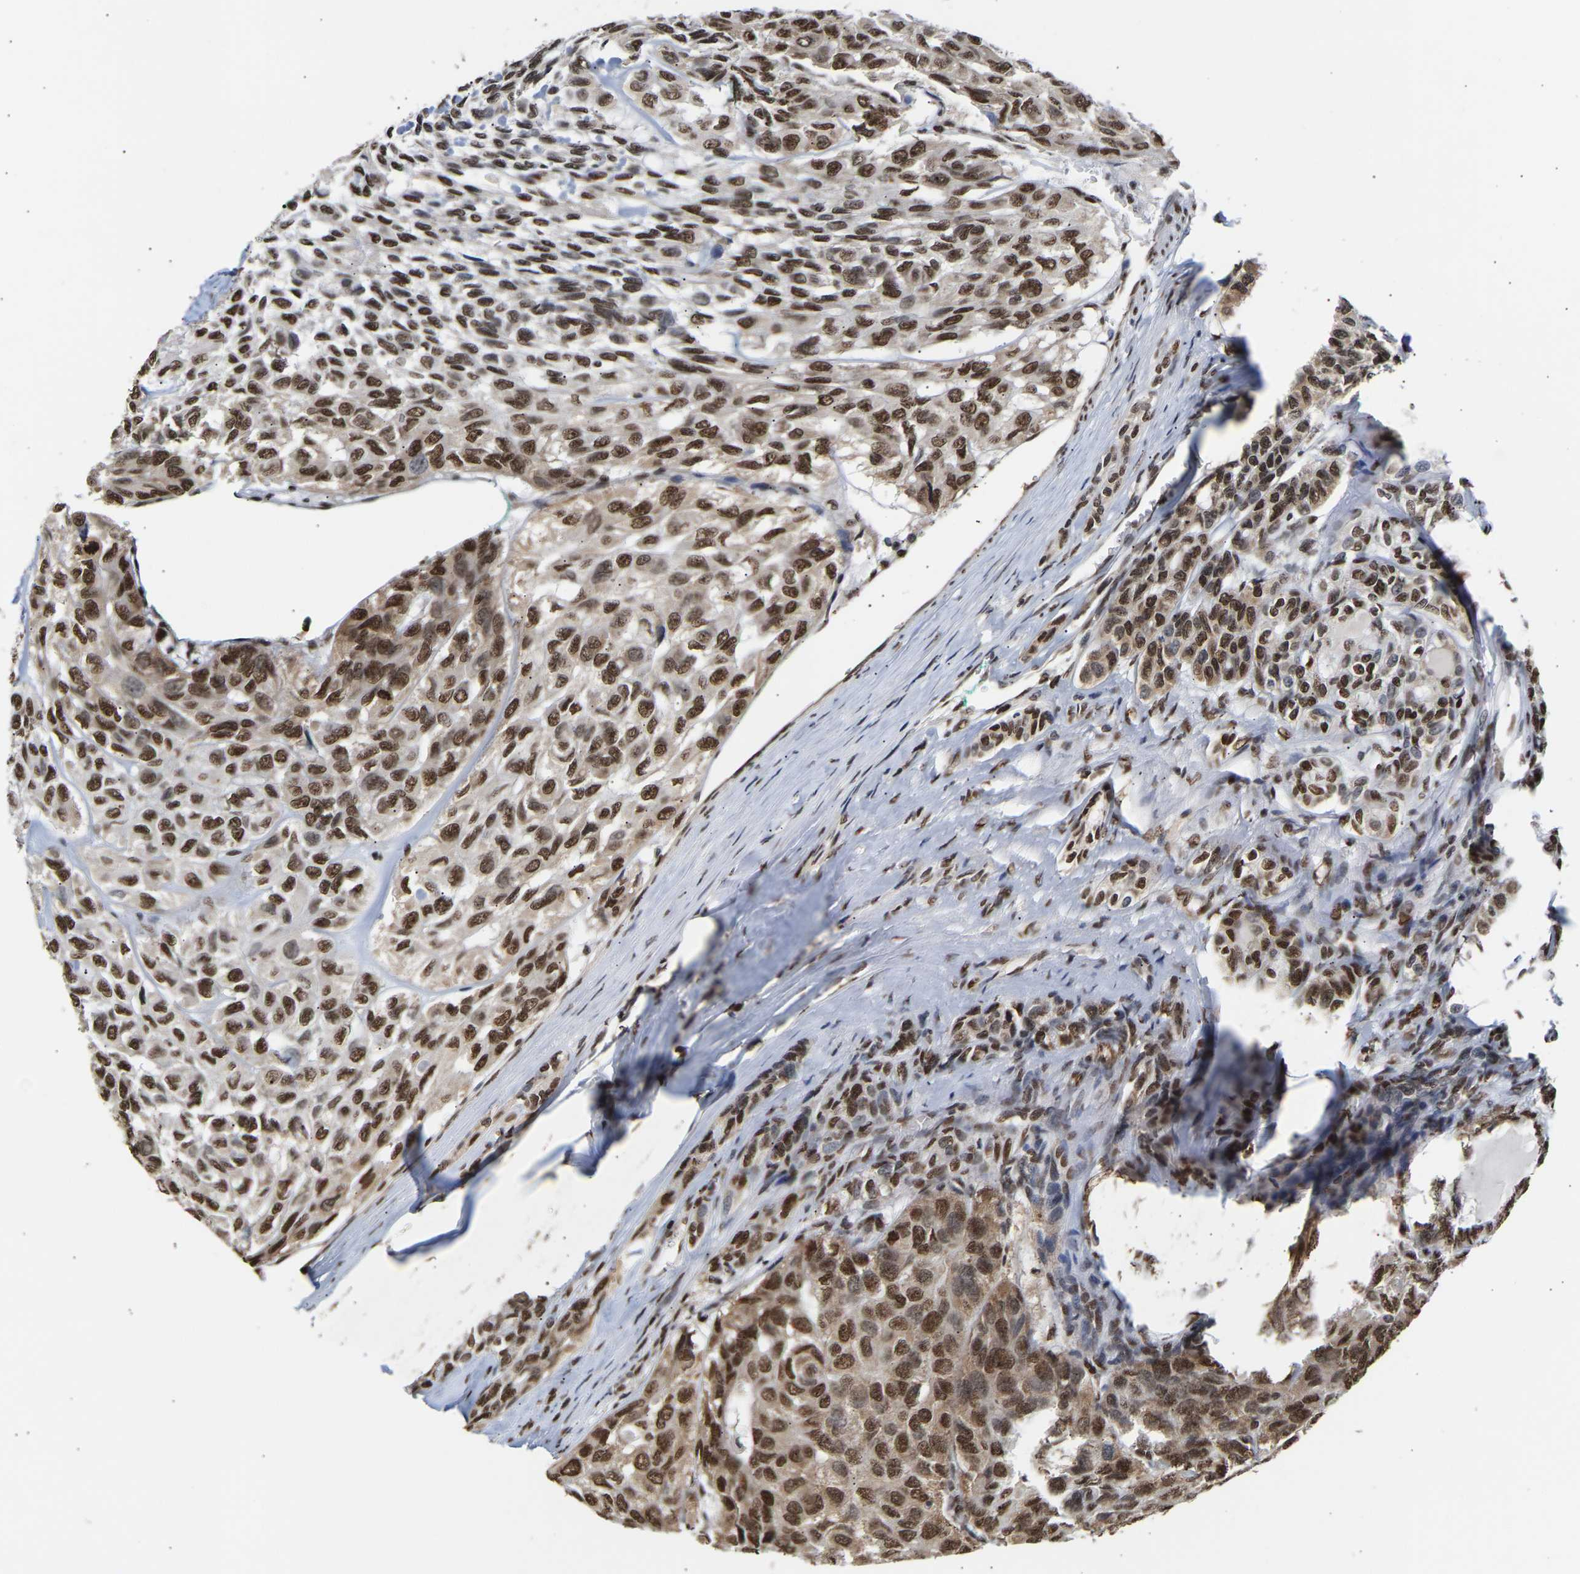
{"staining": {"intensity": "strong", "quantity": ">75%", "location": "nuclear"}, "tissue": "head and neck cancer", "cell_type": "Tumor cells", "image_type": "cancer", "snomed": [{"axis": "morphology", "description": "Adenocarcinoma, NOS"}, {"axis": "topography", "description": "Salivary gland, NOS"}, {"axis": "topography", "description": "Head-Neck"}], "caption": "IHC (DAB (3,3'-diaminobenzidine)) staining of head and neck cancer (adenocarcinoma) reveals strong nuclear protein positivity in about >75% of tumor cells.", "gene": "PSIP1", "patient": {"sex": "female", "age": 76}}